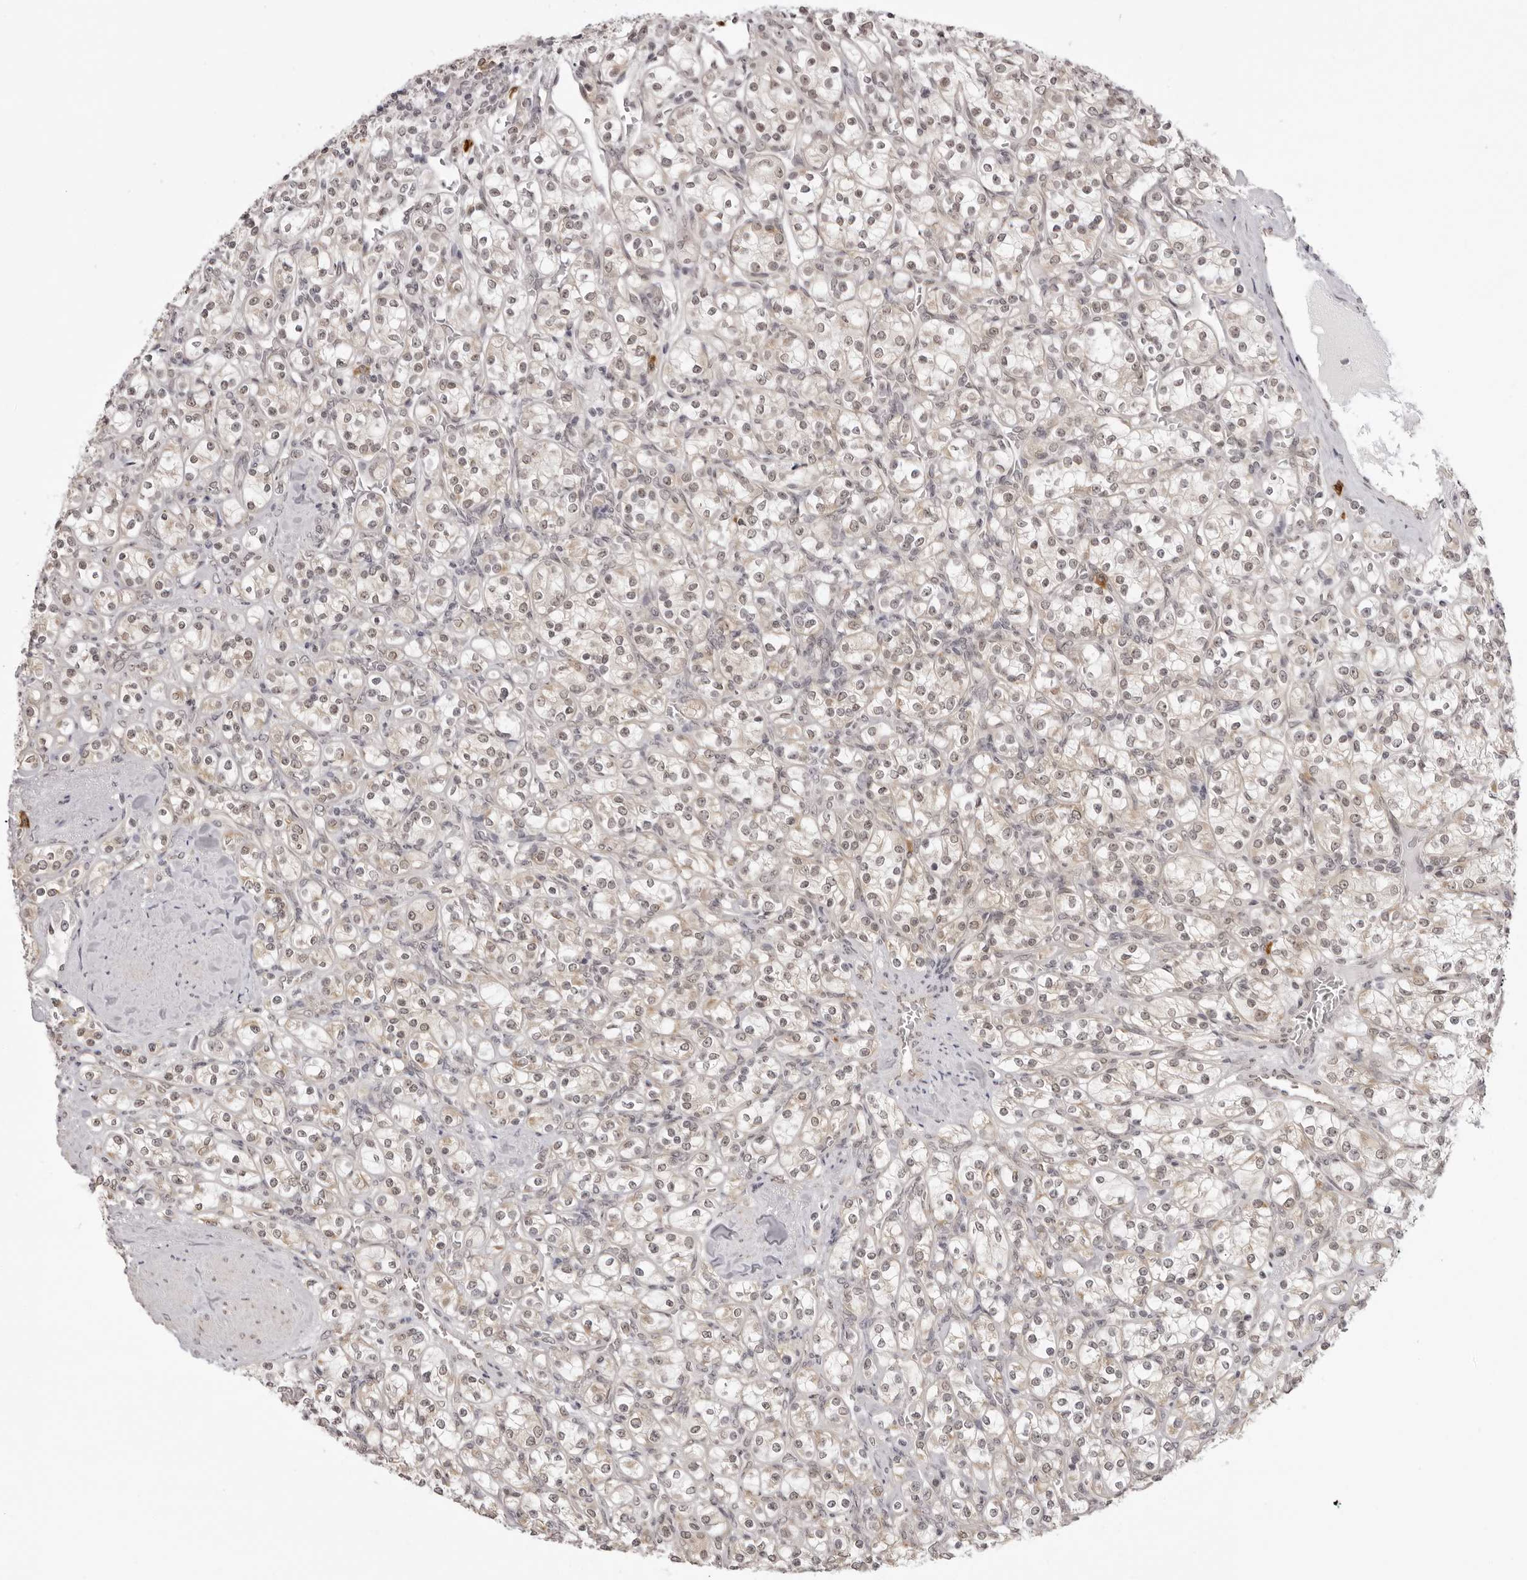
{"staining": {"intensity": "weak", "quantity": "<25%", "location": "cytoplasmic/membranous,nuclear"}, "tissue": "renal cancer", "cell_type": "Tumor cells", "image_type": "cancer", "snomed": [{"axis": "morphology", "description": "Adenocarcinoma, NOS"}, {"axis": "topography", "description": "Kidney"}], "caption": "Immunohistochemical staining of human adenocarcinoma (renal) shows no significant staining in tumor cells. (Stains: DAB (3,3'-diaminobenzidine) immunohistochemistry (IHC) with hematoxylin counter stain, Microscopy: brightfield microscopy at high magnification).", "gene": "ZC3H11A", "patient": {"sex": "male", "age": 77}}